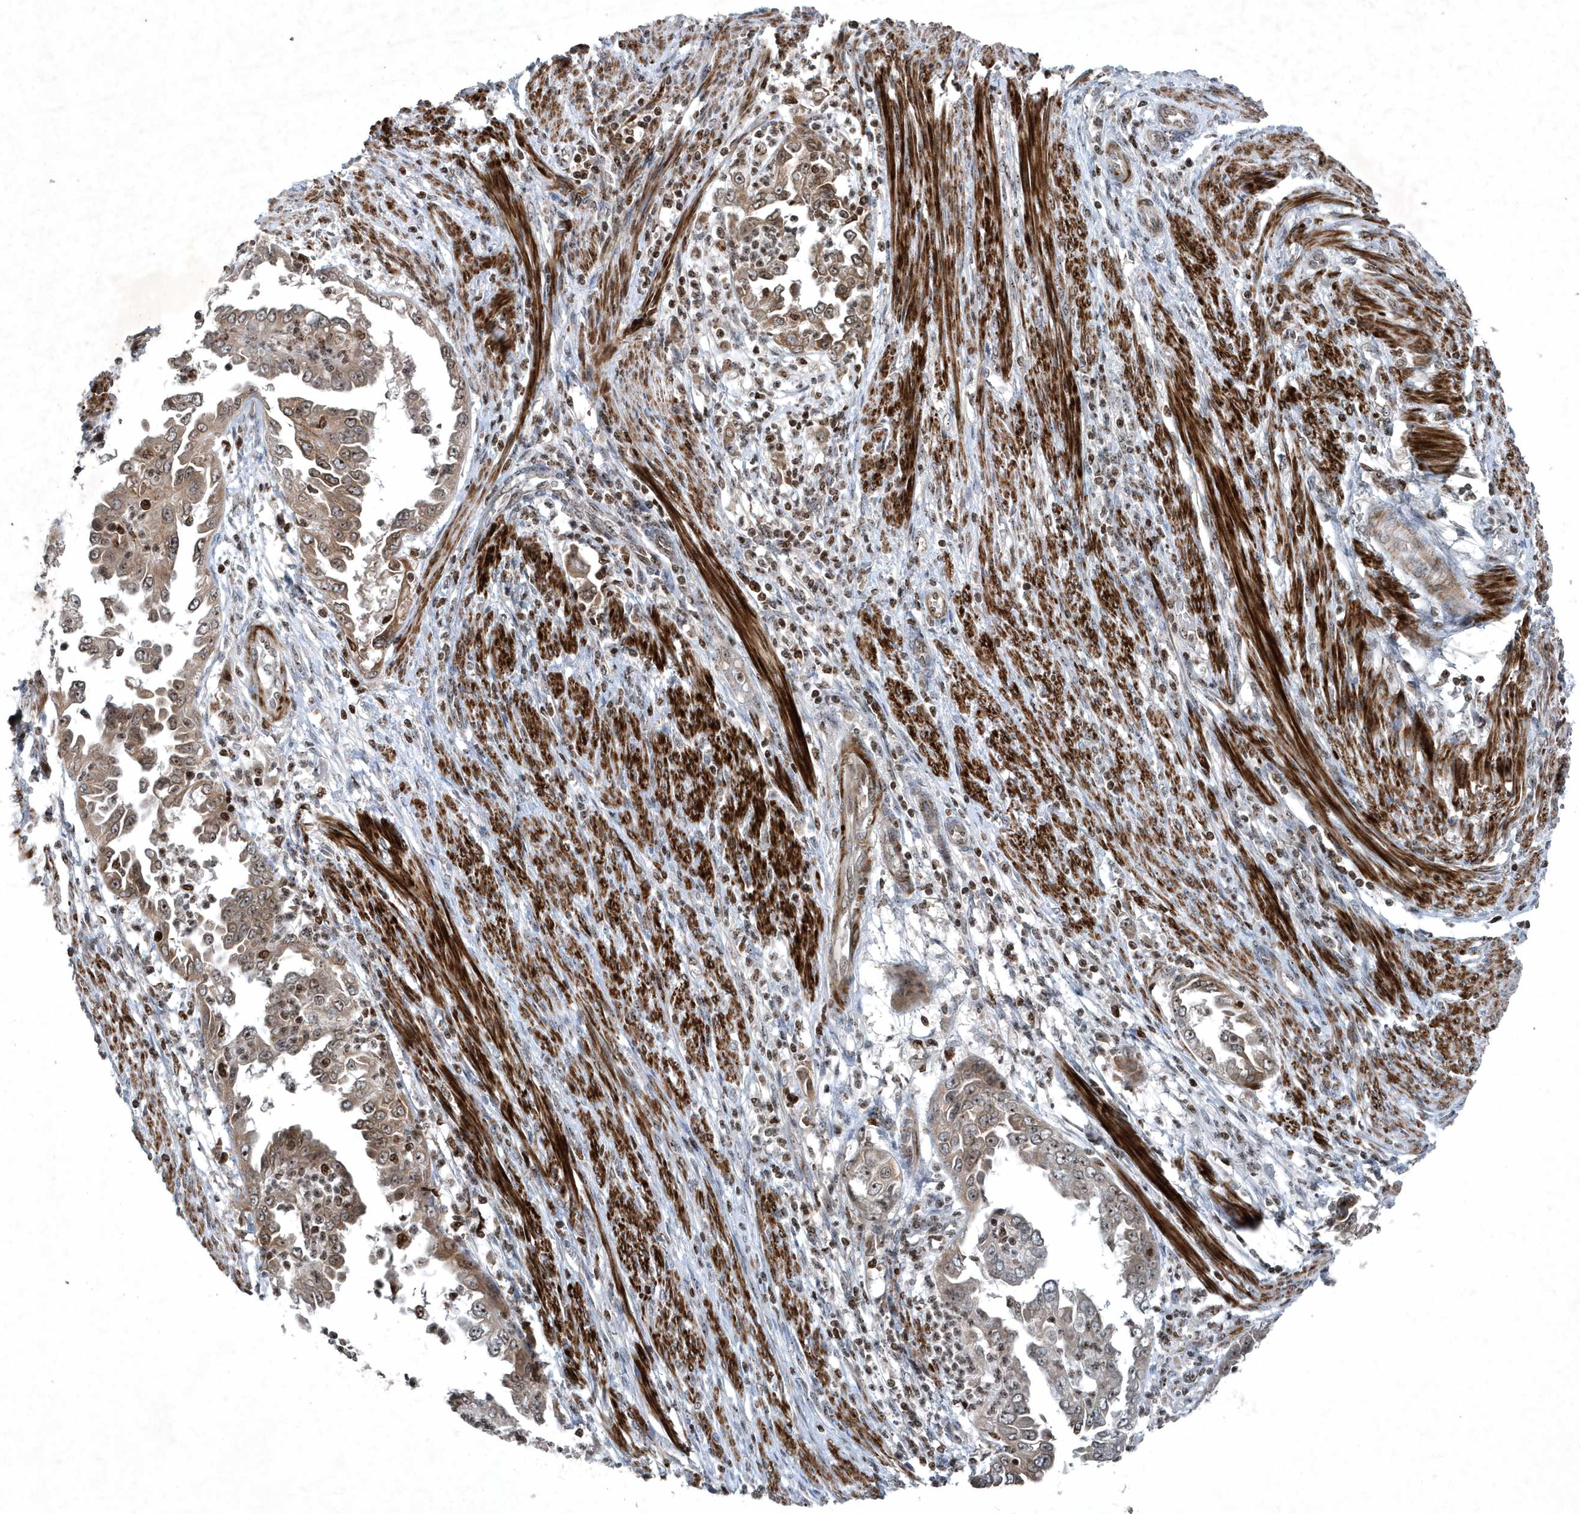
{"staining": {"intensity": "moderate", "quantity": ">75%", "location": "cytoplasmic/membranous,nuclear"}, "tissue": "endometrial cancer", "cell_type": "Tumor cells", "image_type": "cancer", "snomed": [{"axis": "morphology", "description": "Adenocarcinoma, NOS"}, {"axis": "topography", "description": "Endometrium"}], "caption": "Moderate cytoplasmic/membranous and nuclear positivity for a protein is appreciated in approximately >75% of tumor cells of endometrial cancer using IHC.", "gene": "QTRT2", "patient": {"sex": "female", "age": 85}}